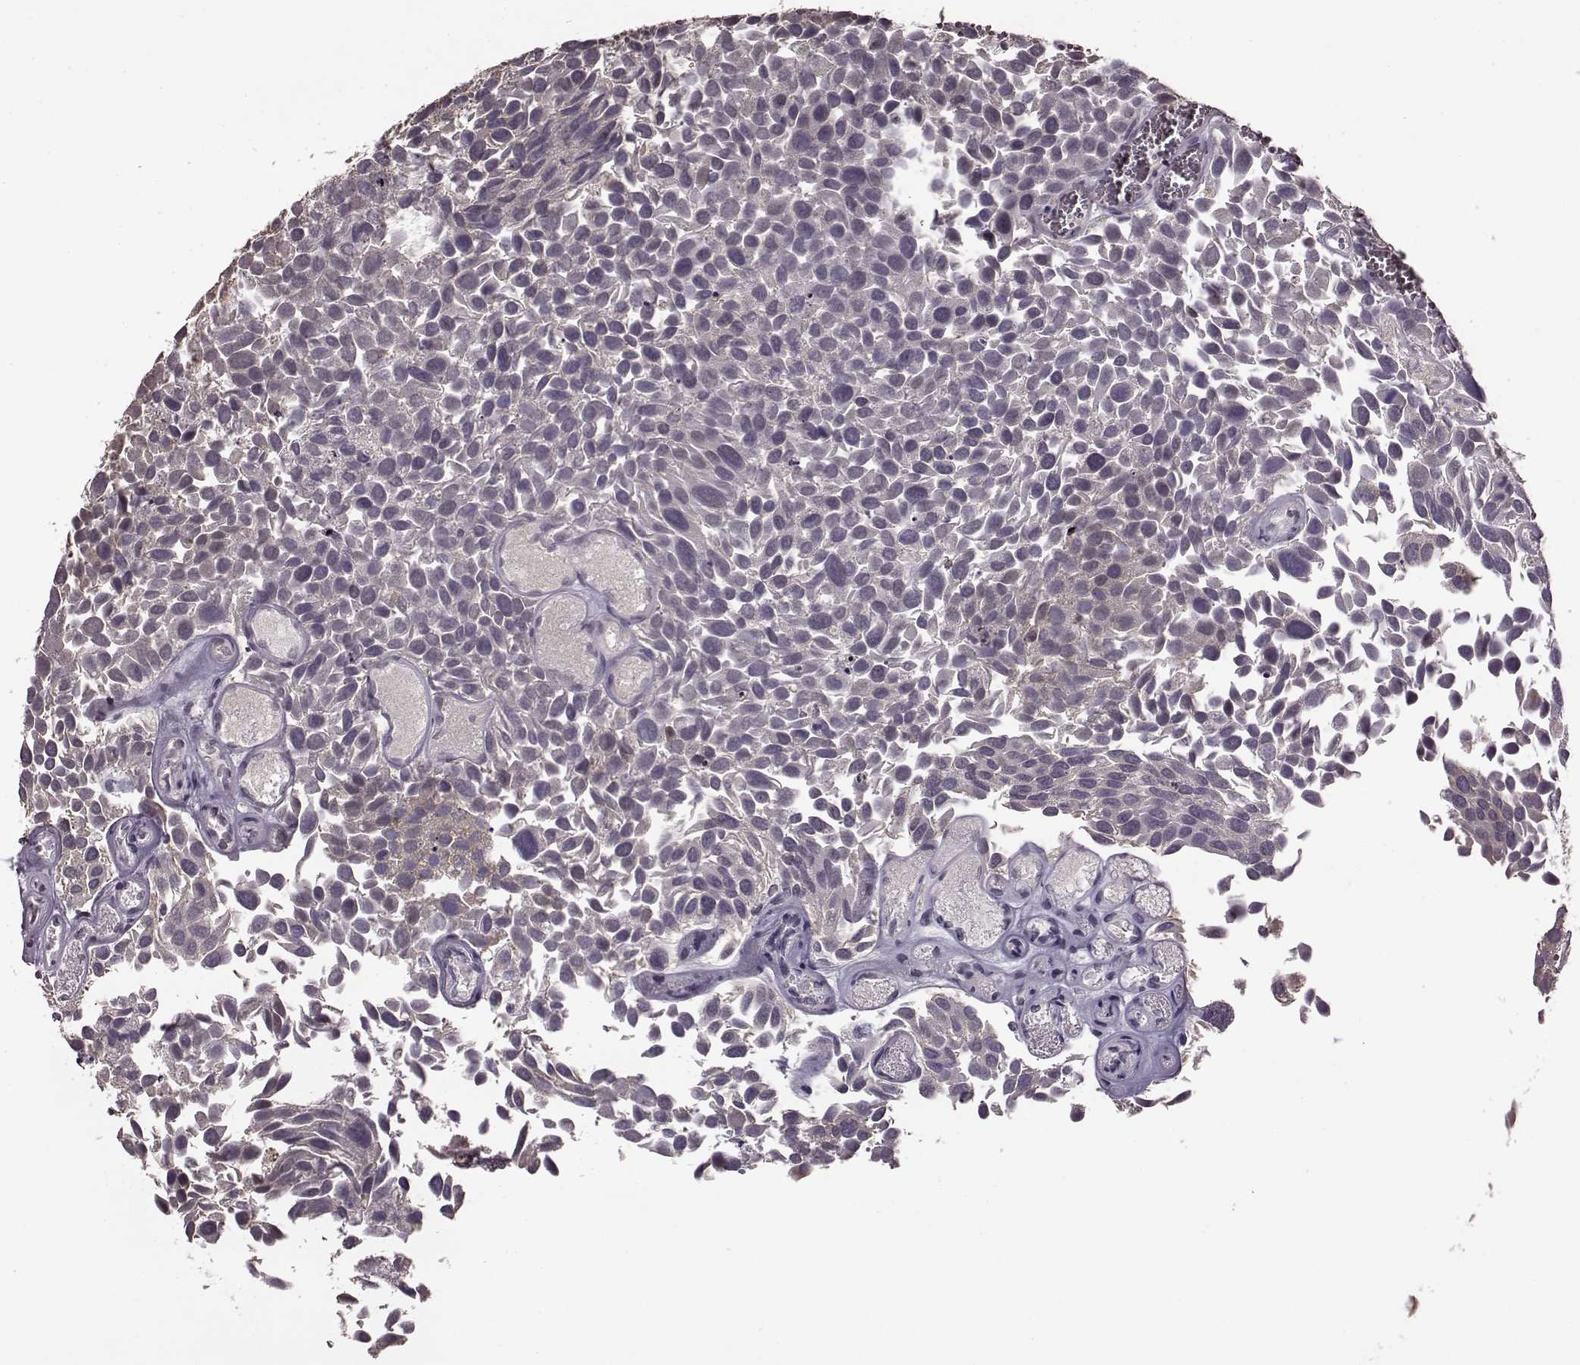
{"staining": {"intensity": "negative", "quantity": "none", "location": "none"}, "tissue": "urothelial cancer", "cell_type": "Tumor cells", "image_type": "cancer", "snomed": [{"axis": "morphology", "description": "Urothelial carcinoma, Low grade"}, {"axis": "topography", "description": "Urinary bladder"}], "caption": "IHC micrograph of neoplastic tissue: urothelial cancer stained with DAB exhibits no significant protein expression in tumor cells.", "gene": "FTO", "patient": {"sex": "female", "age": 69}}